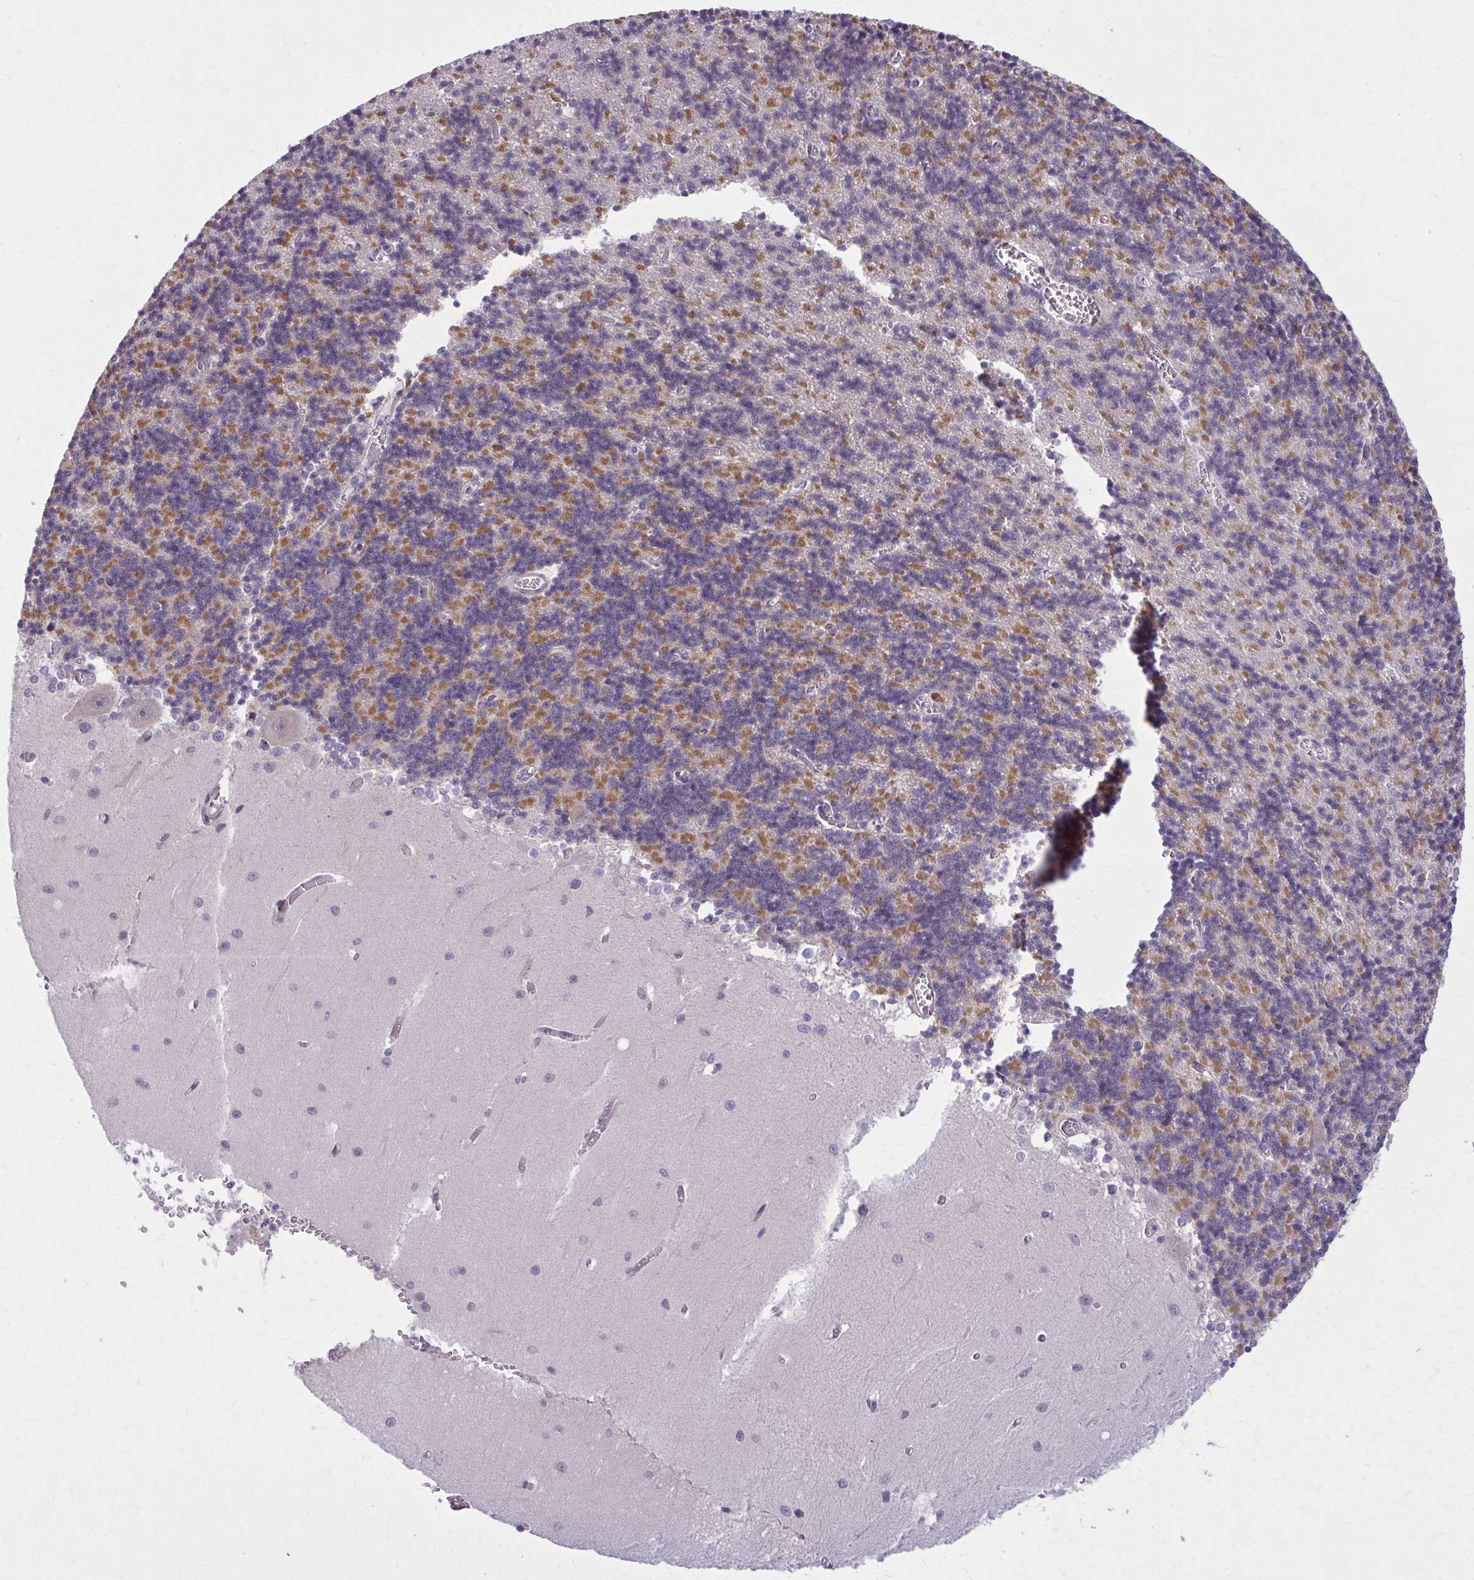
{"staining": {"intensity": "moderate", "quantity": "25%-75%", "location": "cytoplasmic/membranous"}, "tissue": "cerebellum", "cell_type": "Cells in granular layer", "image_type": "normal", "snomed": [{"axis": "morphology", "description": "Normal tissue, NOS"}, {"axis": "topography", "description": "Cerebellum"}], "caption": "The image reveals immunohistochemical staining of unremarkable cerebellum. There is moderate cytoplasmic/membranous positivity is identified in approximately 25%-75% of cells in granular layer.", "gene": "NUMBL", "patient": {"sex": "male", "age": 37}}